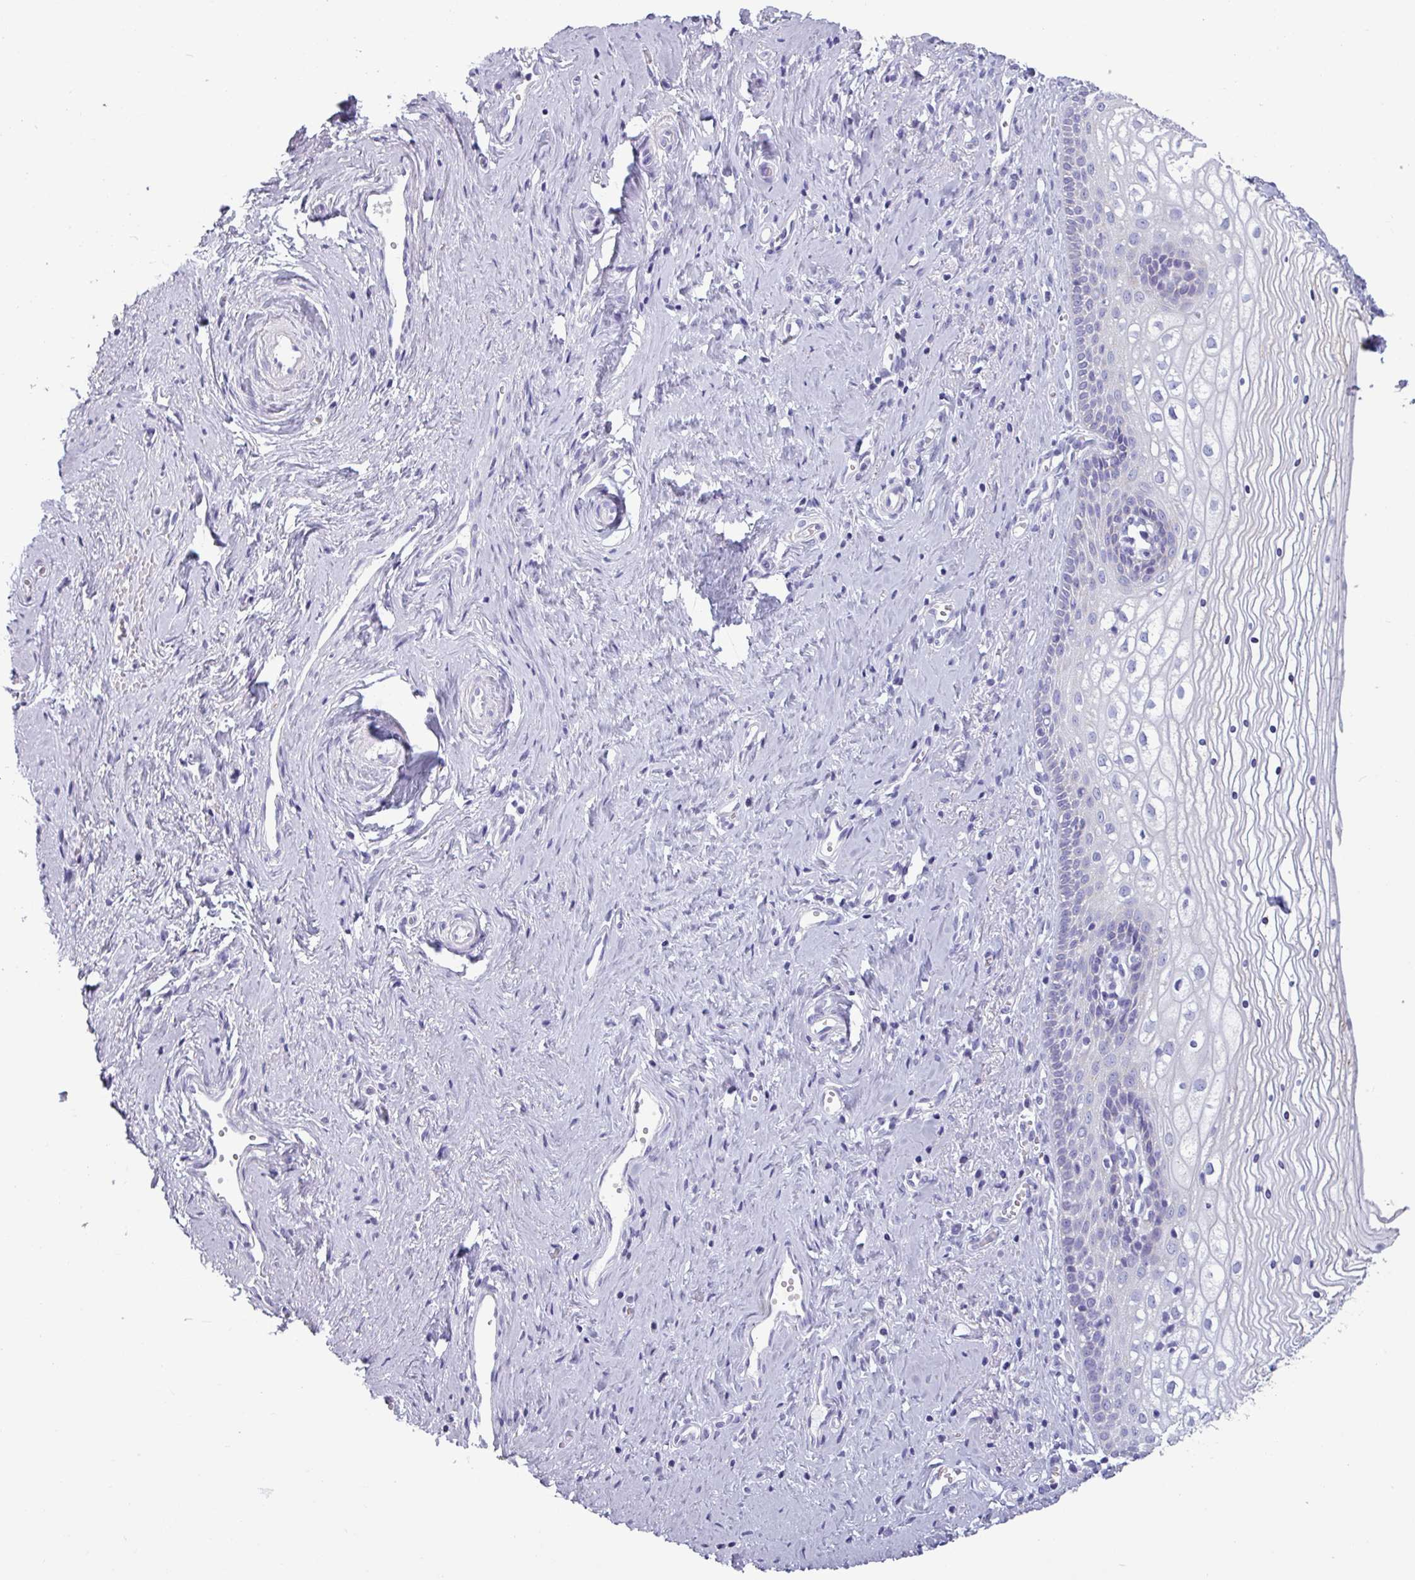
{"staining": {"intensity": "negative", "quantity": "none", "location": "none"}, "tissue": "vagina", "cell_type": "Squamous epithelial cells", "image_type": "normal", "snomed": [{"axis": "morphology", "description": "Normal tissue, NOS"}, {"axis": "topography", "description": "Vagina"}], "caption": "Image shows no significant protein expression in squamous epithelial cells of normal vagina.", "gene": "CAMK1", "patient": {"sex": "female", "age": 59}}